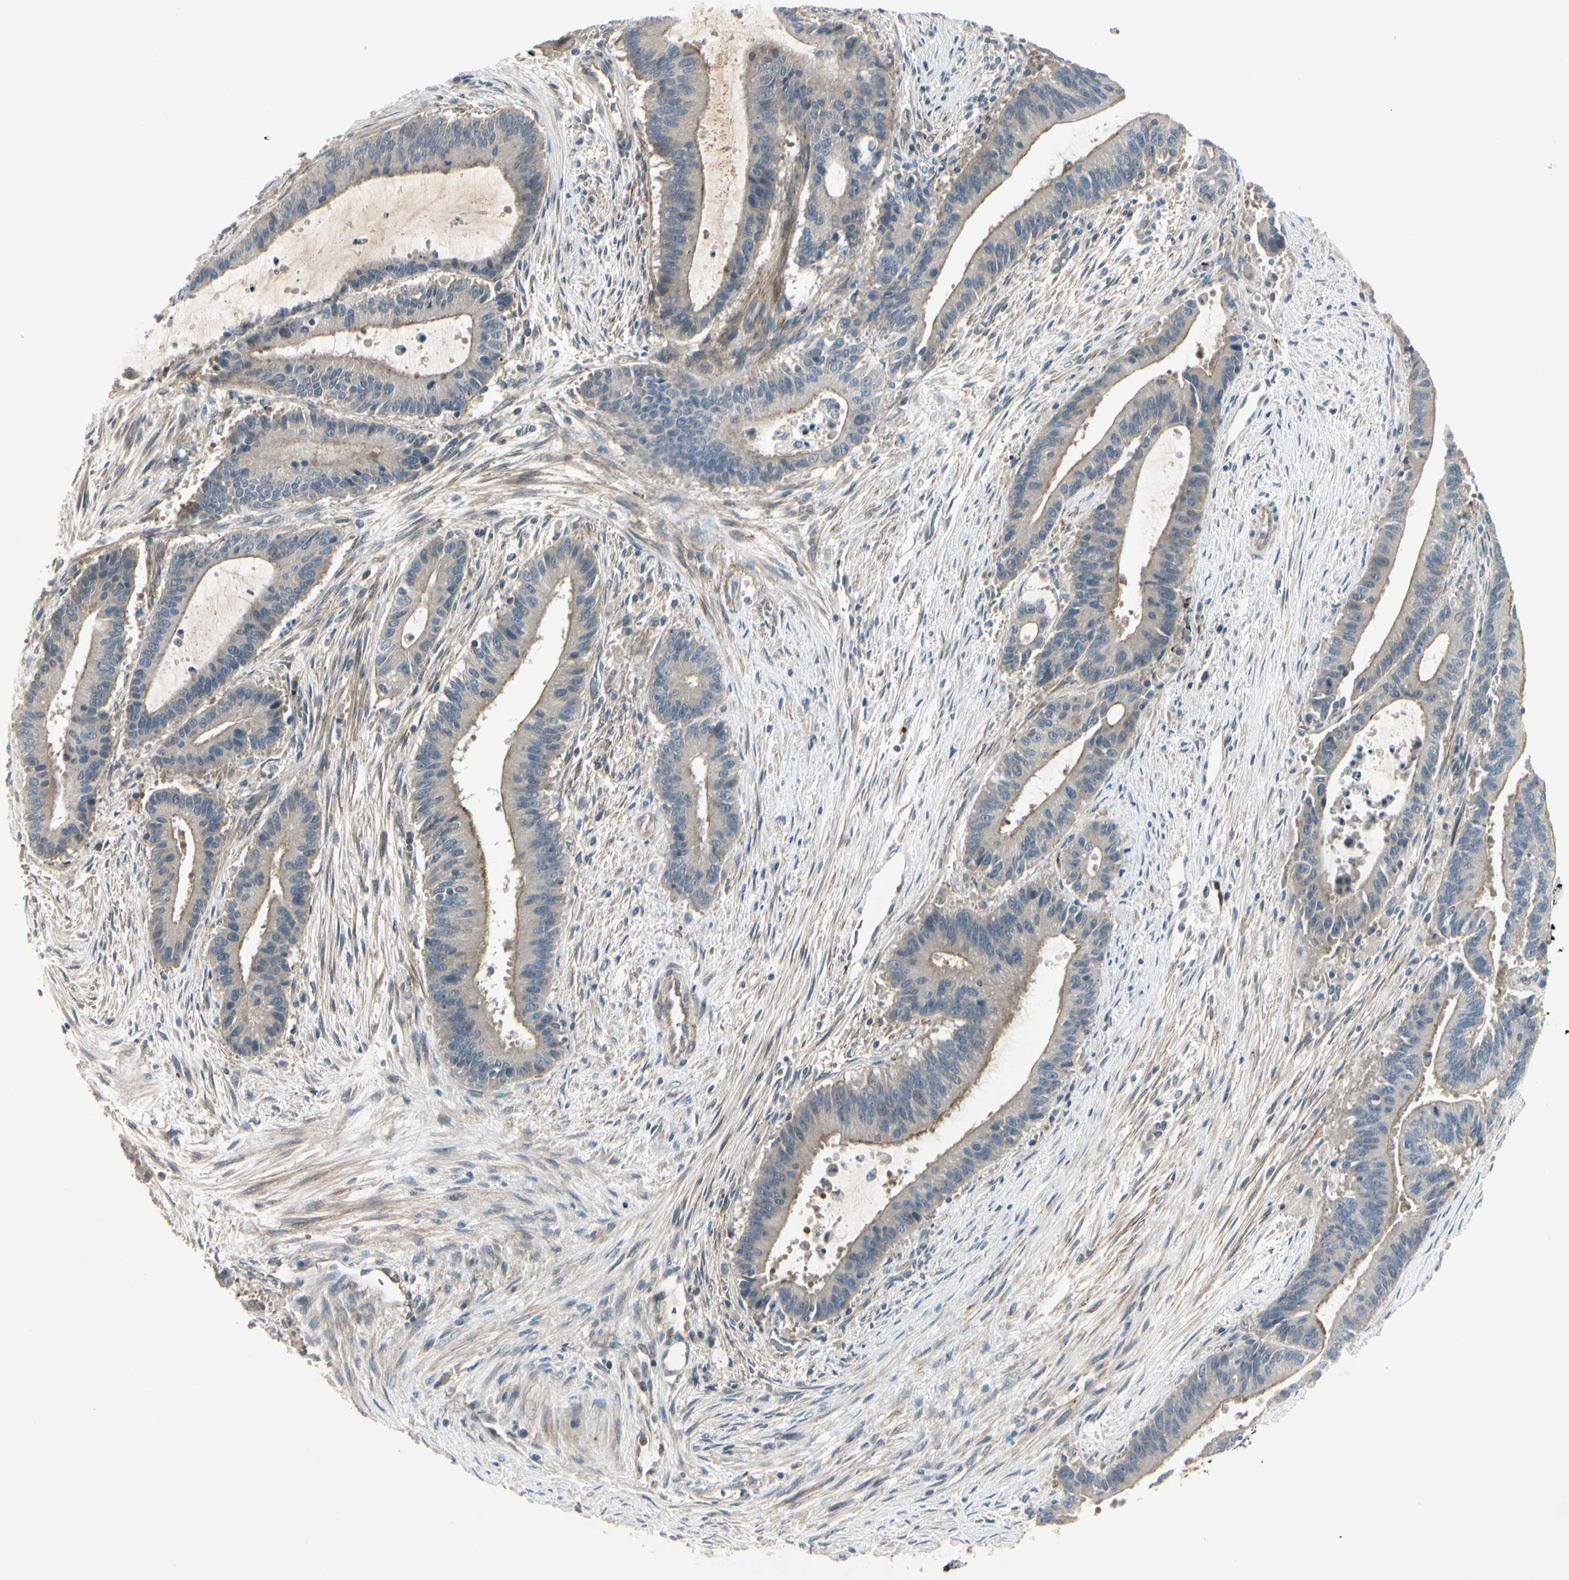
{"staining": {"intensity": "moderate", "quantity": "25%-75%", "location": "cytoplasmic/membranous"}, "tissue": "liver cancer", "cell_type": "Tumor cells", "image_type": "cancer", "snomed": [{"axis": "morphology", "description": "Cholangiocarcinoma"}, {"axis": "topography", "description": "Liver"}], "caption": "The histopathology image reveals immunohistochemical staining of liver cholangiocarcinoma. There is moderate cytoplasmic/membranous staining is identified in approximately 25%-75% of tumor cells.", "gene": "PPP3CB", "patient": {"sex": "female", "age": 73}}